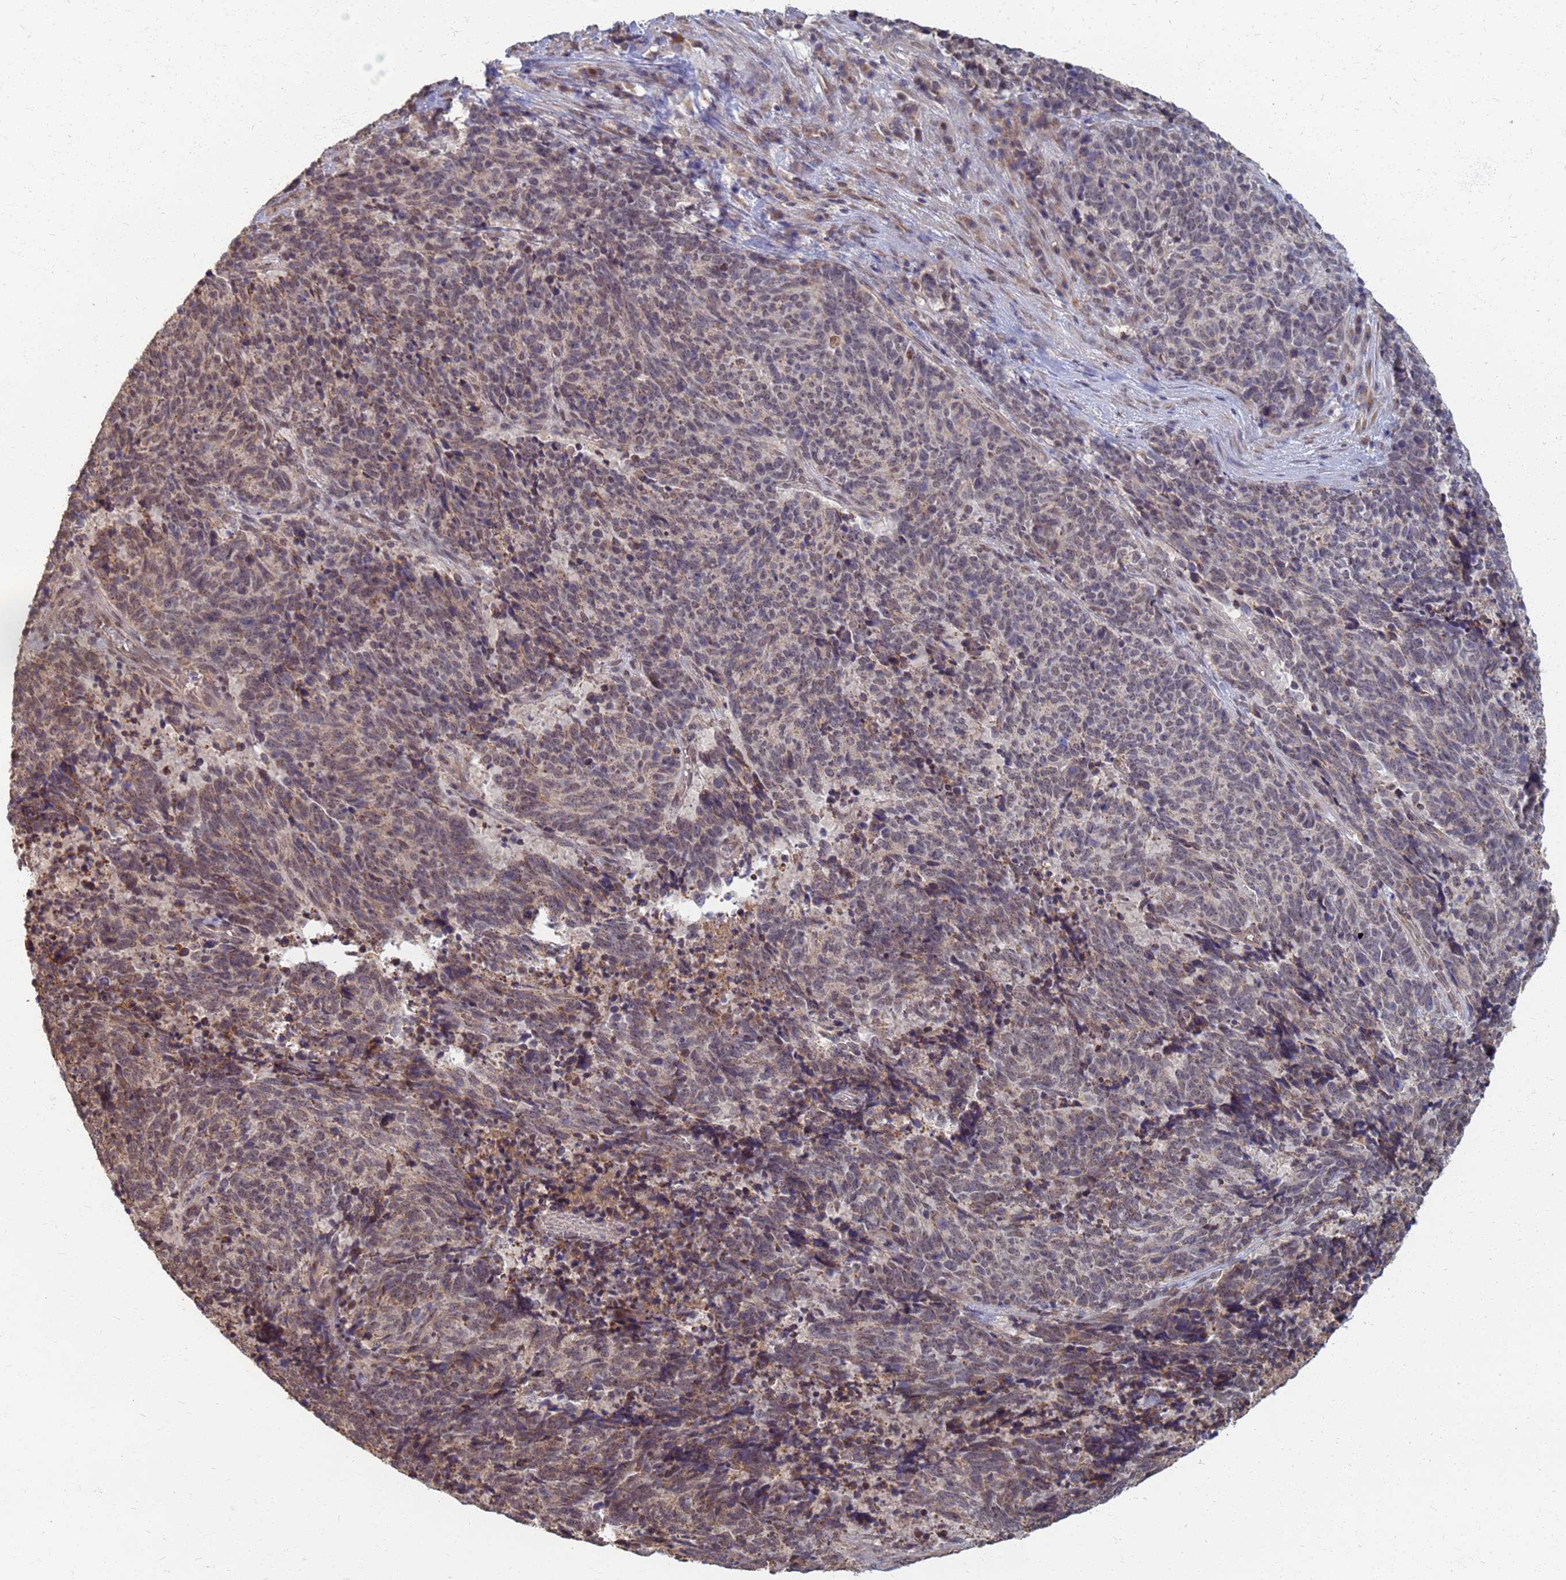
{"staining": {"intensity": "weak", "quantity": "25%-75%", "location": "cytoplasmic/membranous,nuclear"}, "tissue": "cervical cancer", "cell_type": "Tumor cells", "image_type": "cancer", "snomed": [{"axis": "morphology", "description": "Squamous cell carcinoma, NOS"}, {"axis": "topography", "description": "Cervix"}], "caption": "Squamous cell carcinoma (cervical) was stained to show a protein in brown. There is low levels of weak cytoplasmic/membranous and nuclear expression in about 25%-75% of tumor cells.", "gene": "ITGB4", "patient": {"sex": "female", "age": 29}}